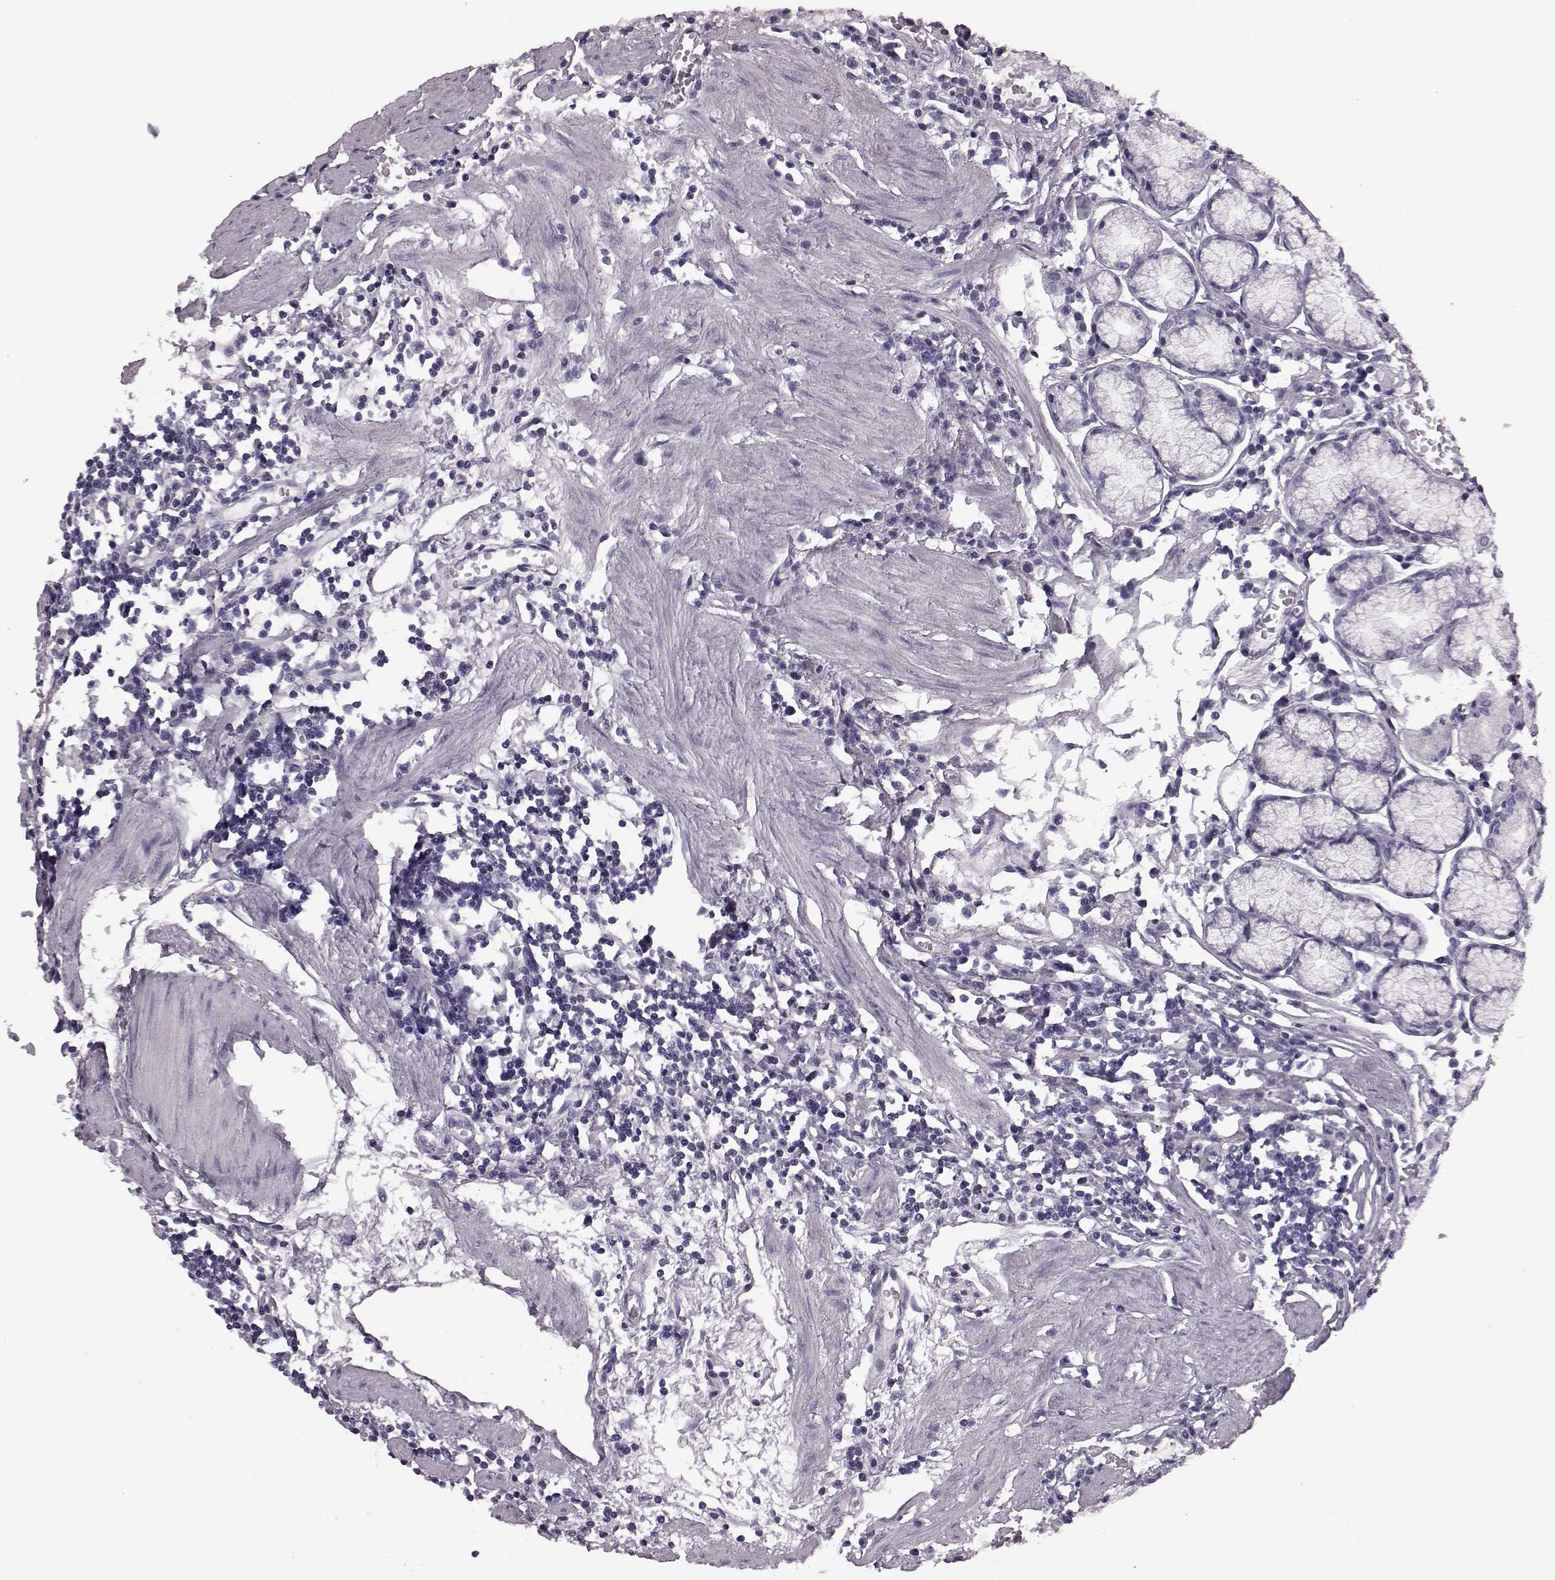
{"staining": {"intensity": "negative", "quantity": "none", "location": "none"}, "tissue": "stomach", "cell_type": "Glandular cells", "image_type": "normal", "snomed": [{"axis": "morphology", "description": "Normal tissue, NOS"}, {"axis": "topography", "description": "Stomach"}], "caption": "Immunohistochemistry (IHC) of benign human stomach reveals no expression in glandular cells.", "gene": "AIPL1", "patient": {"sex": "male", "age": 55}}